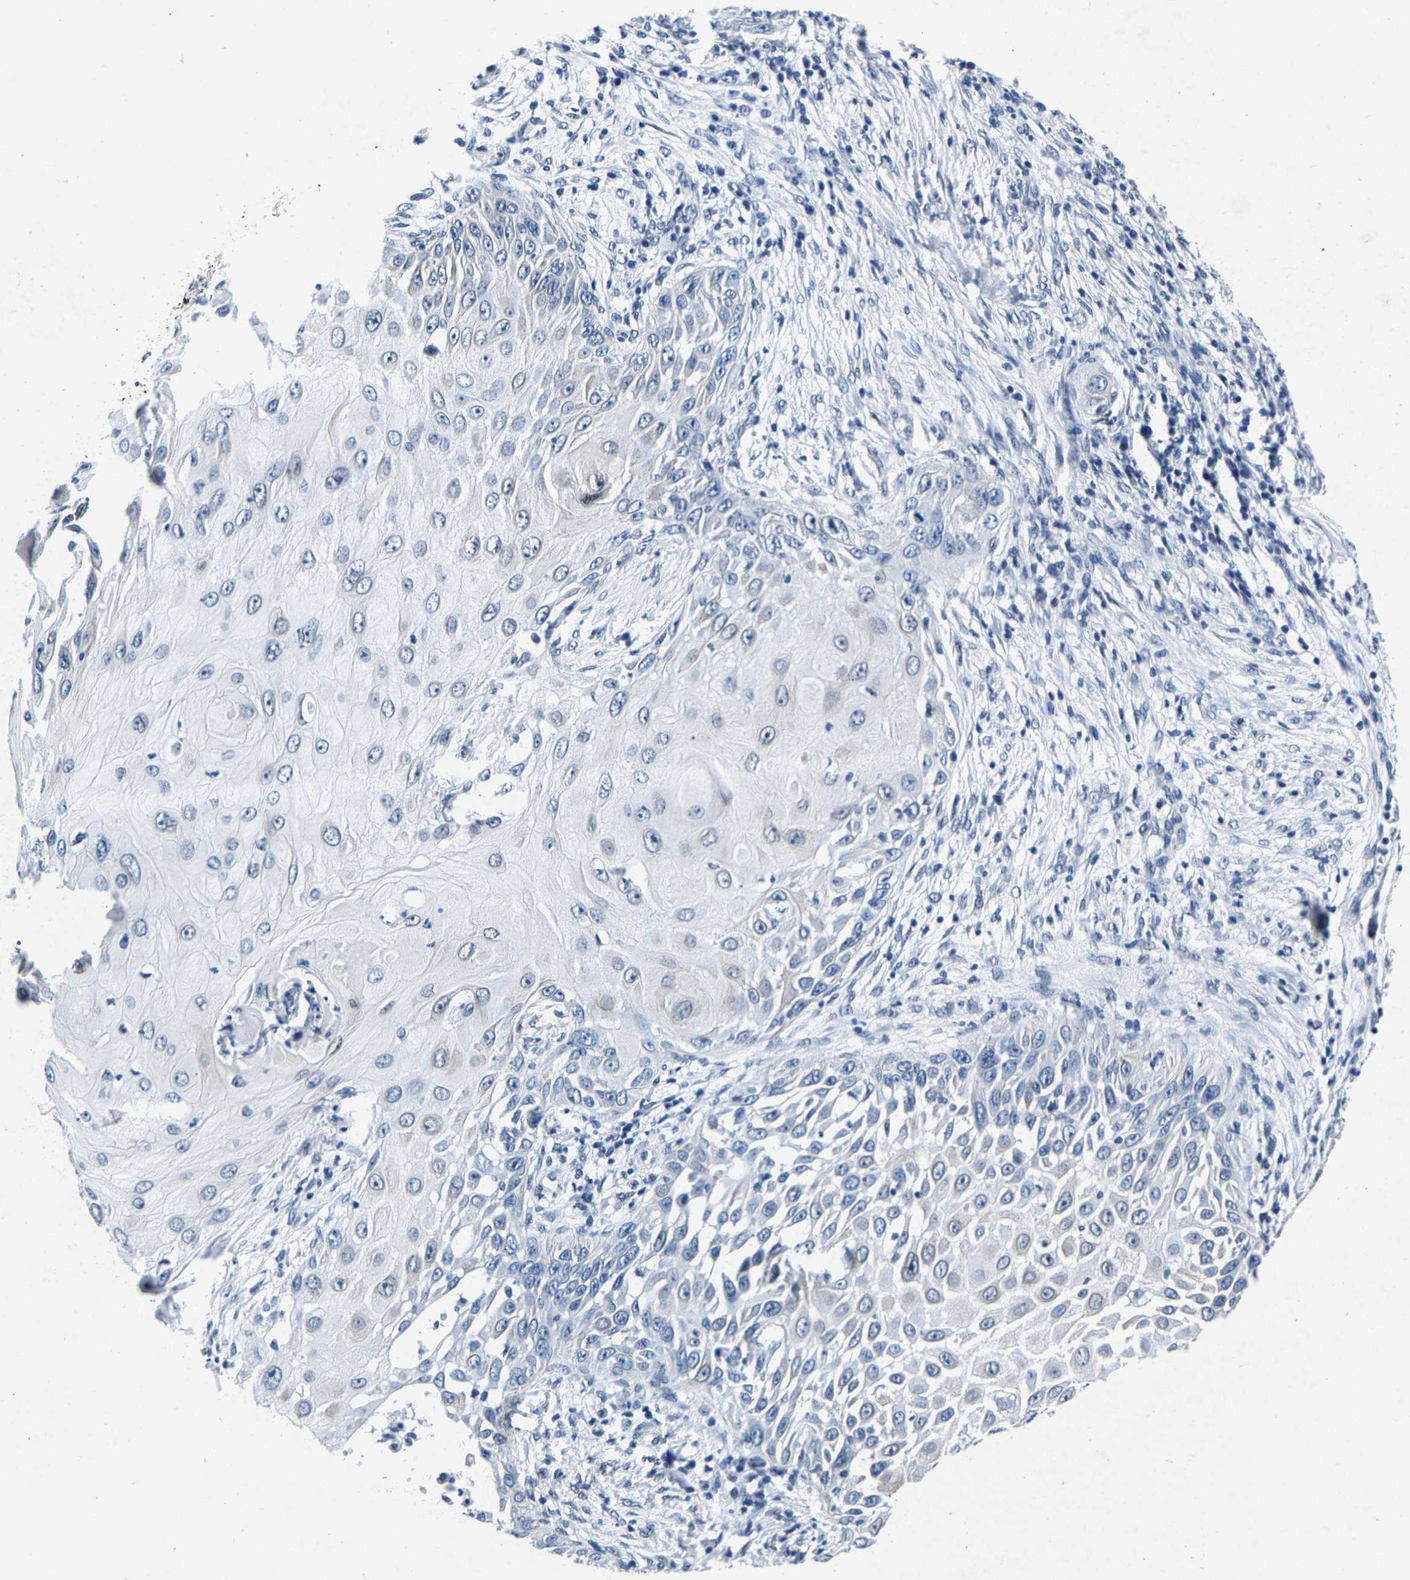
{"staining": {"intensity": "weak", "quantity": "<25%", "location": "nuclear"}, "tissue": "skin cancer", "cell_type": "Tumor cells", "image_type": "cancer", "snomed": [{"axis": "morphology", "description": "Squamous cell carcinoma, NOS"}, {"axis": "topography", "description": "Skin"}], "caption": "Immunohistochemistry (IHC) histopathology image of skin squamous cell carcinoma stained for a protein (brown), which reveals no expression in tumor cells. (Brightfield microscopy of DAB immunohistochemistry at high magnification).", "gene": "UBN2", "patient": {"sex": "female", "age": 44}}